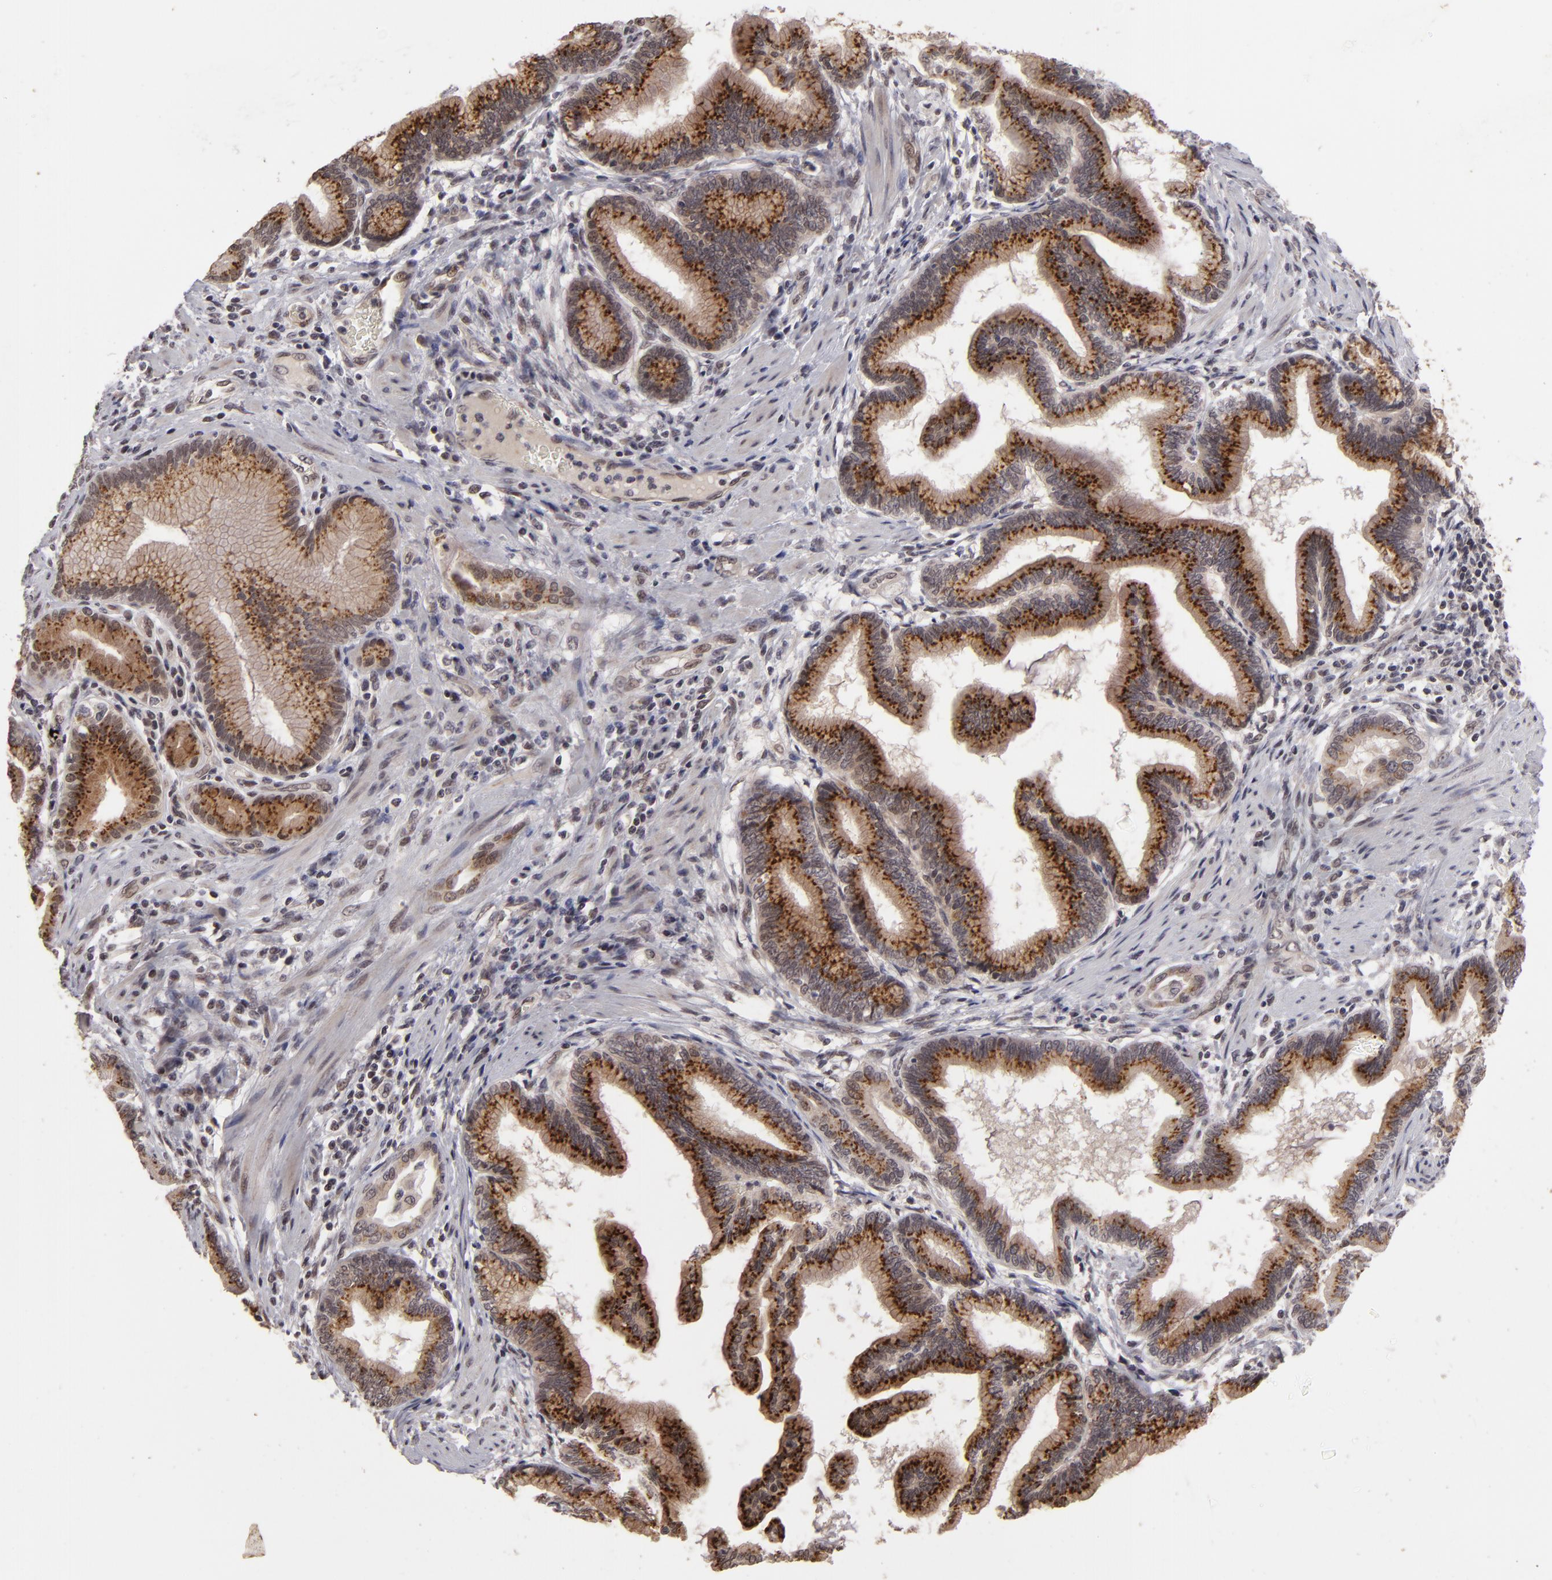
{"staining": {"intensity": "strong", "quantity": ">75%", "location": "cytoplasmic/membranous"}, "tissue": "pancreatic cancer", "cell_type": "Tumor cells", "image_type": "cancer", "snomed": [{"axis": "morphology", "description": "Adenocarcinoma, NOS"}, {"axis": "topography", "description": "Pancreas"}], "caption": "Pancreatic adenocarcinoma stained for a protein shows strong cytoplasmic/membranous positivity in tumor cells.", "gene": "DFFA", "patient": {"sex": "female", "age": 64}}